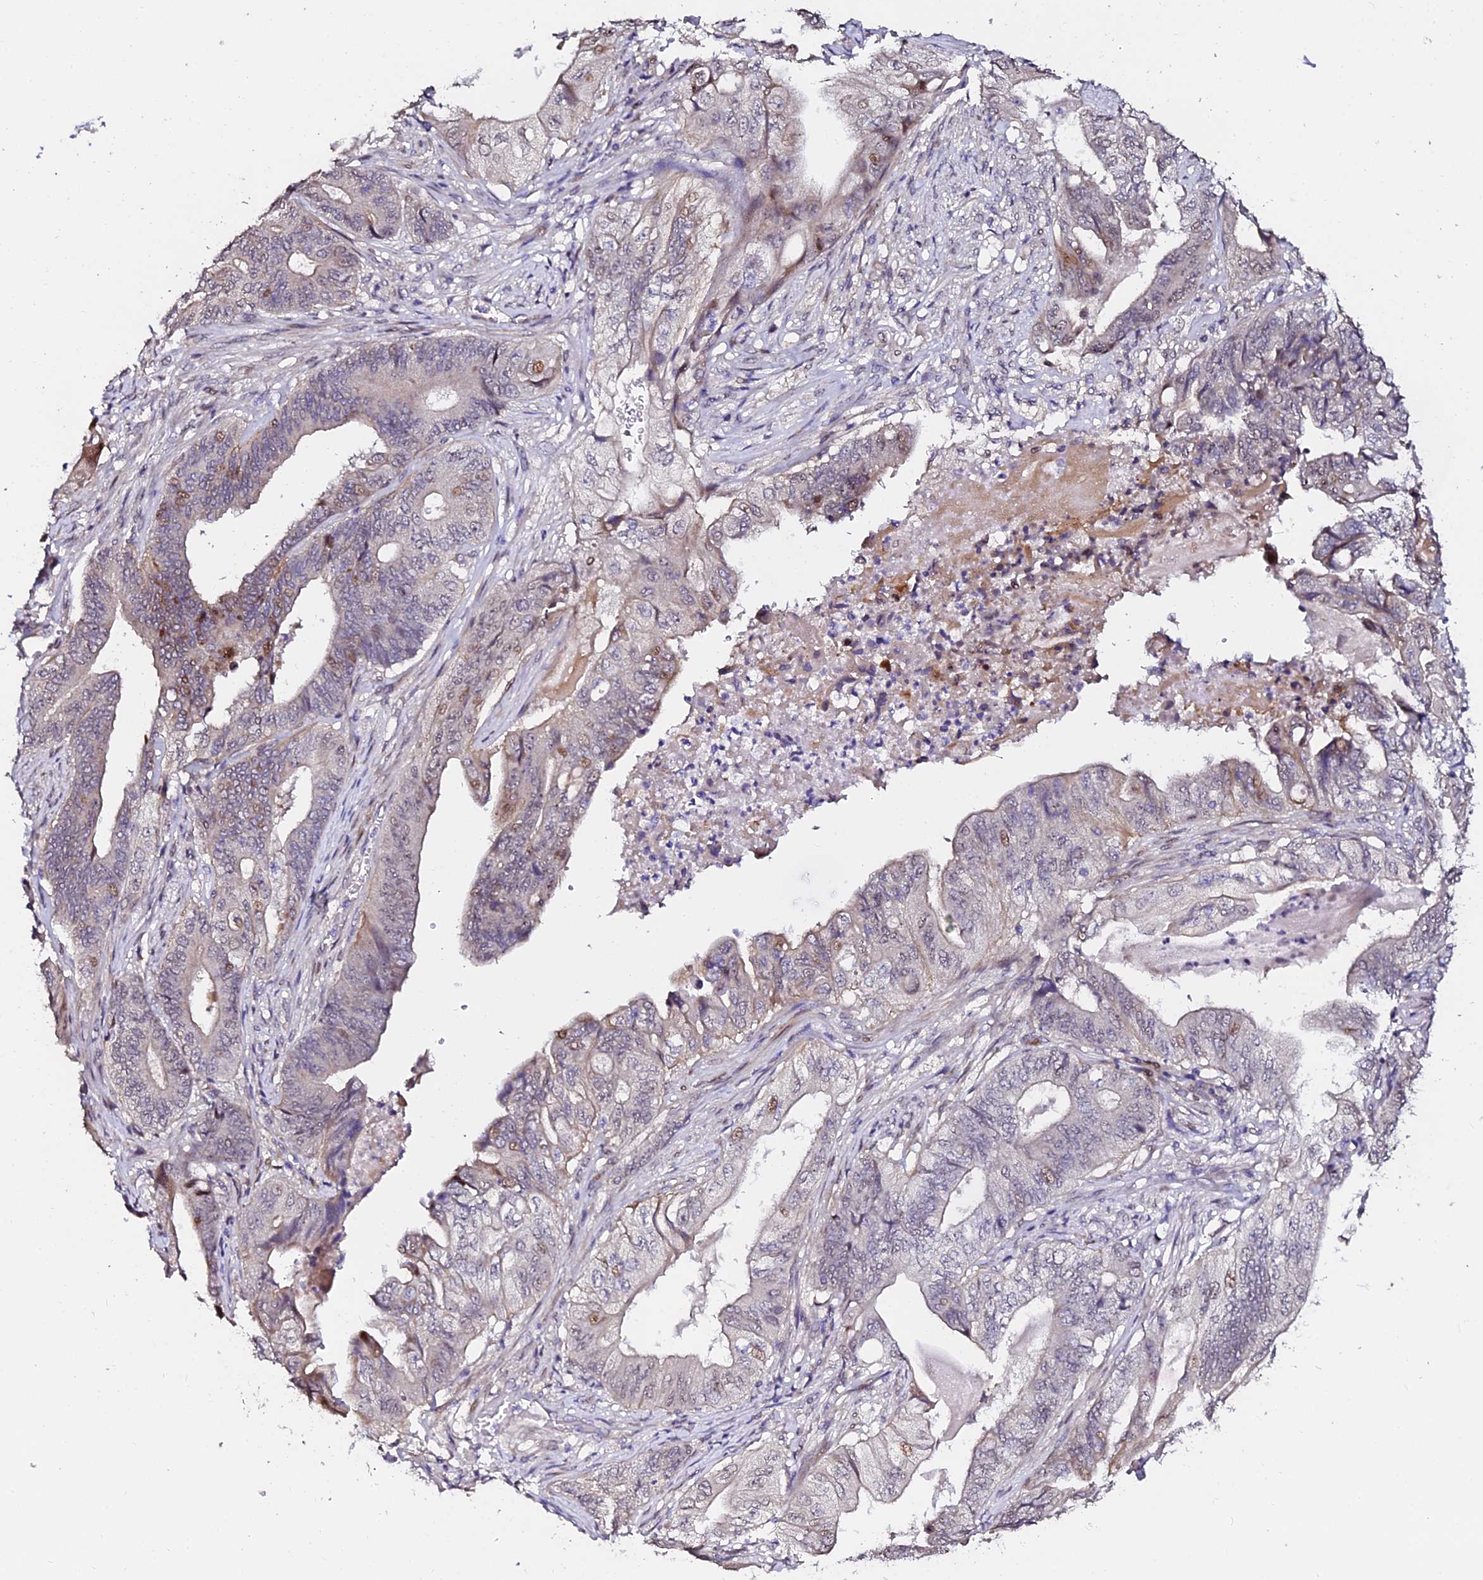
{"staining": {"intensity": "moderate", "quantity": "<25%", "location": "nuclear"}, "tissue": "stomach cancer", "cell_type": "Tumor cells", "image_type": "cancer", "snomed": [{"axis": "morphology", "description": "Adenocarcinoma, NOS"}, {"axis": "topography", "description": "Stomach"}], "caption": "Immunohistochemical staining of stomach cancer (adenocarcinoma) exhibits low levels of moderate nuclear protein positivity in approximately <25% of tumor cells. (Stains: DAB (3,3'-diaminobenzidine) in brown, nuclei in blue, Microscopy: brightfield microscopy at high magnification).", "gene": "GPN3", "patient": {"sex": "female", "age": 73}}